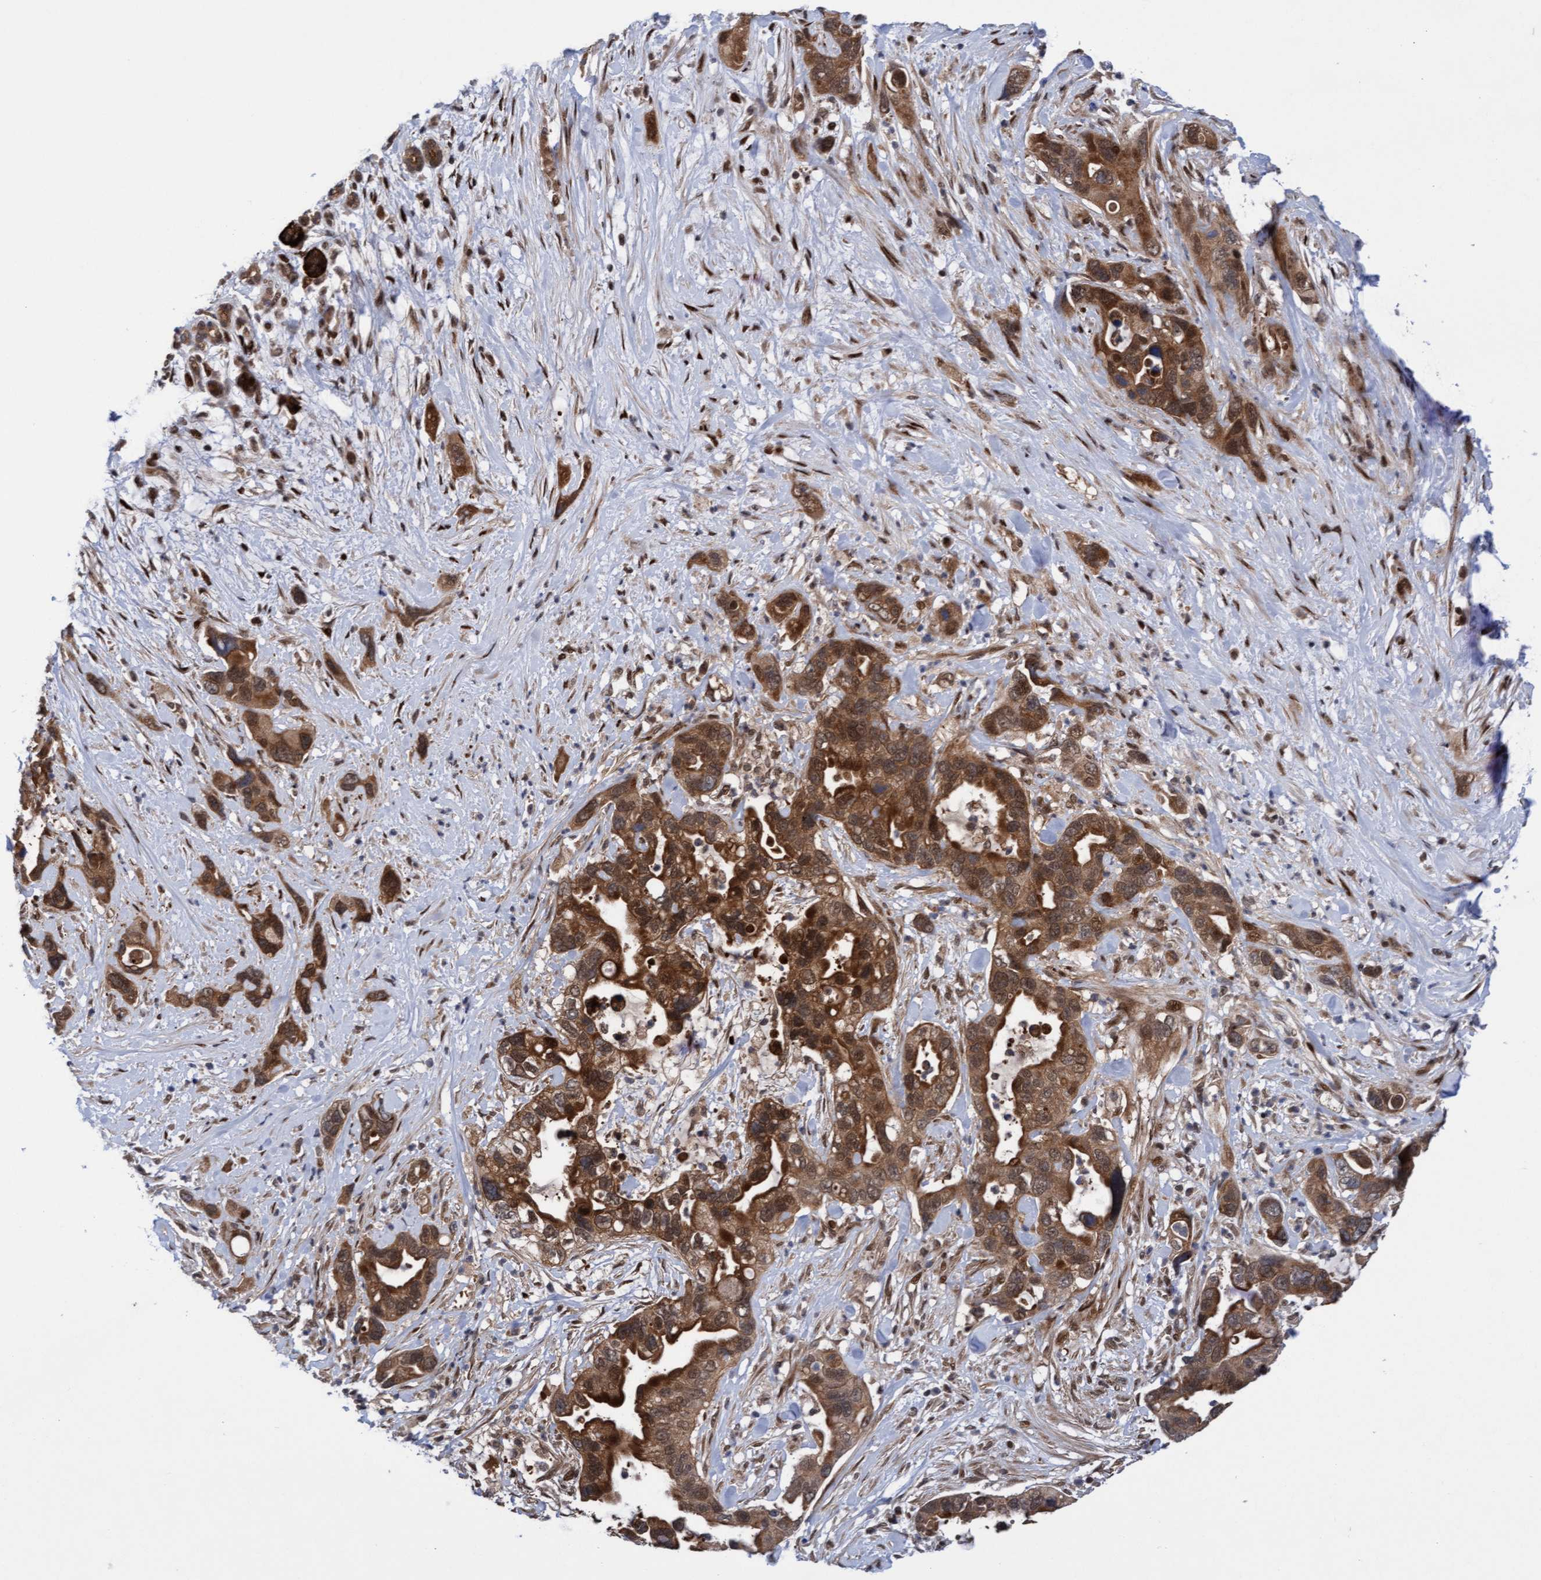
{"staining": {"intensity": "moderate", "quantity": ">75%", "location": "cytoplasmic/membranous"}, "tissue": "pancreatic cancer", "cell_type": "Tumor cells", "image_type": "cancer", "snomed": [{"axis": "morphology", "description": "Adenocarcinoma, NOS"}, {"axis": "topography", "description": "Pancreas"}], "caption": "A medium amount of moderate cytoplasmic/membranous expression is present in about >75% of tumor cells in pancreatic cancer tissue.", "gene": "ITFG1", "patient": {"sex": "female", "age": 70}}